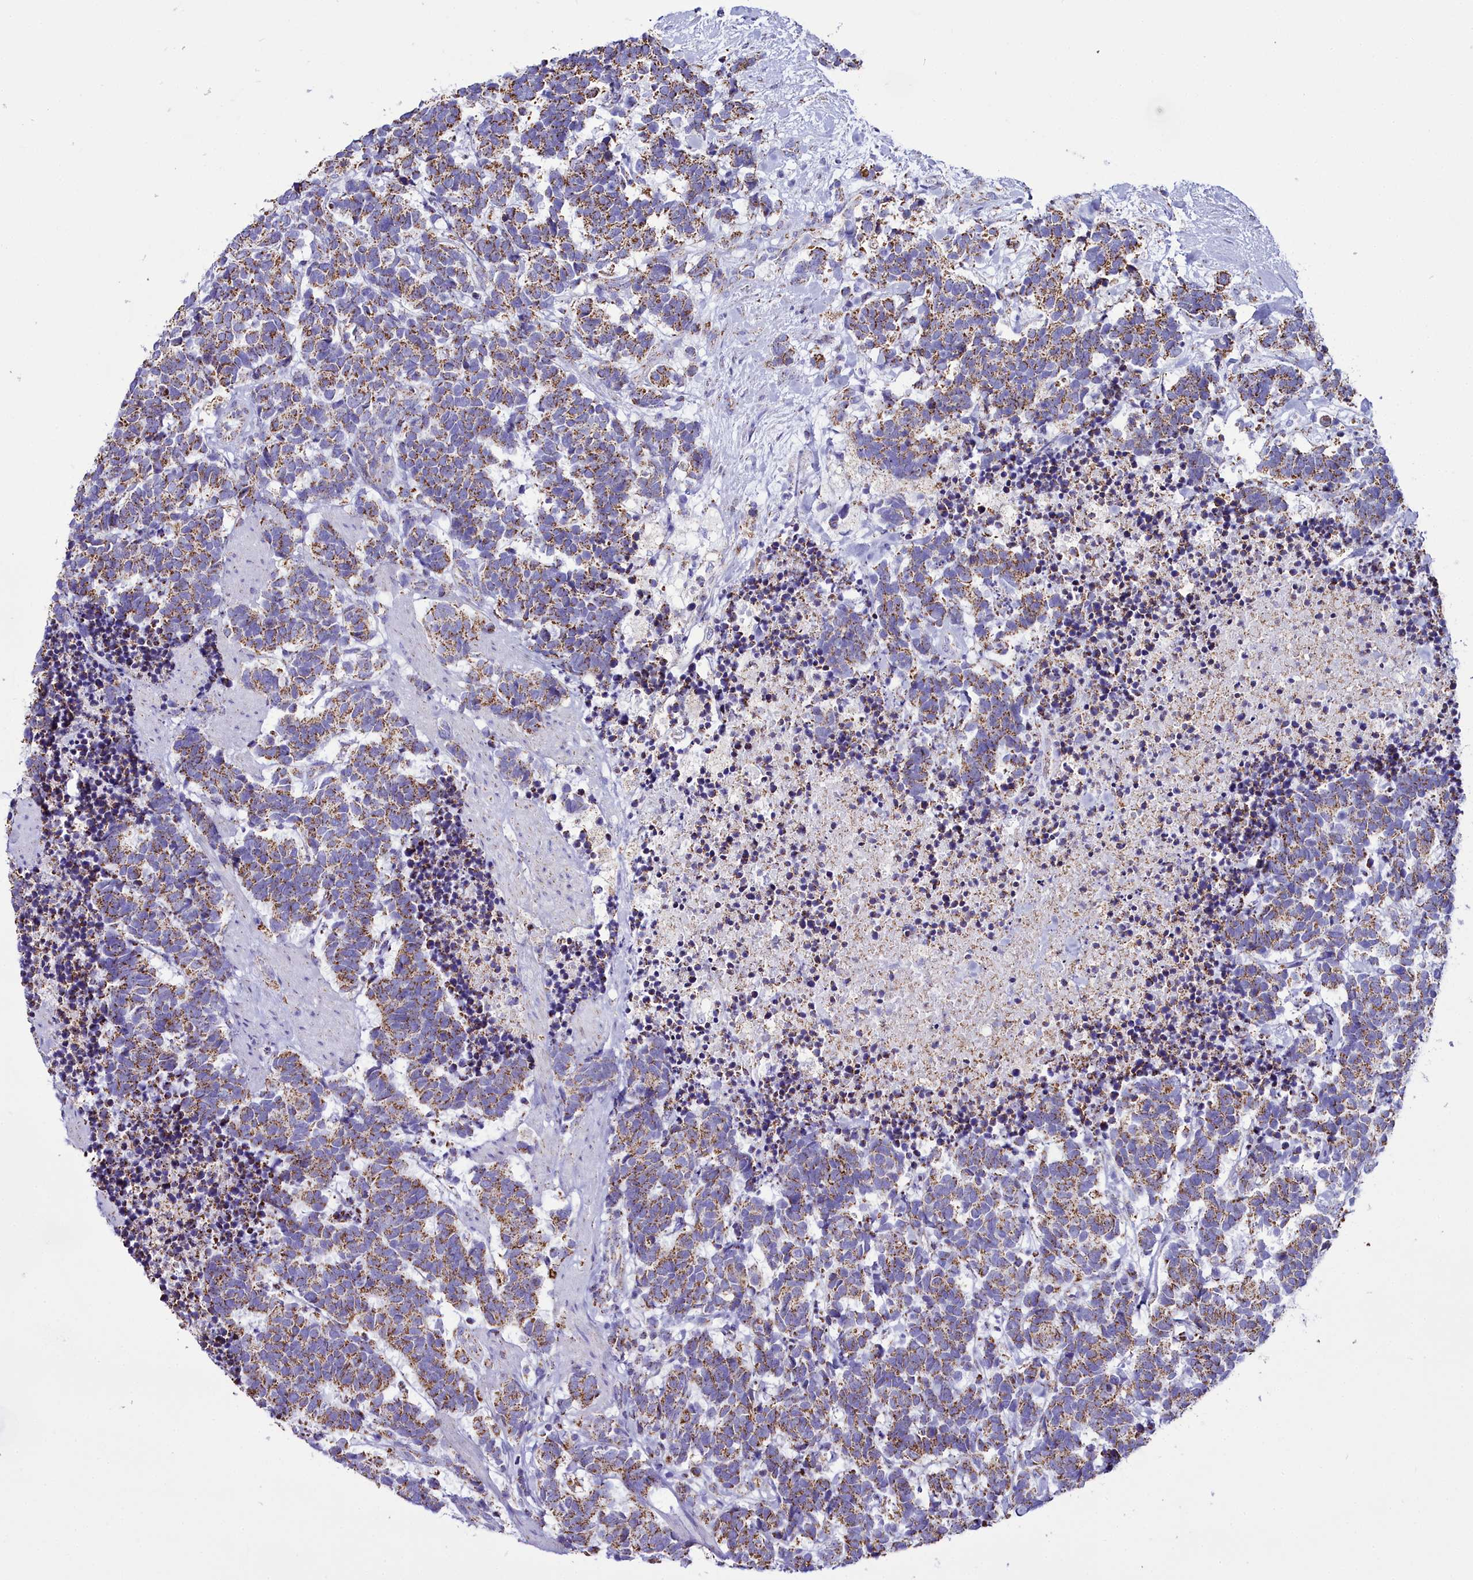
{"staining": {"intensity": "moderate", "quantity": ">75%", "location": "cytoplasmic/membranous"}, "tissue": "carcinoid", "cell_type": "Tumor cells", "image_type": "cancer", "snomed": [{"axis": "morphology", "description": "Carcinoma, NOS"}, {"axis": "morphology", "description": "Carcinoid, malignant, NOS"}, {"axis": "topography", "description": "Prostate"}], "caption": "Tumor cells exhibit medium levels of moderate cytoplasmic/membranous expression in approximately >75% of cells in carcinoid.", "gene": "WDFY3", "patient": {"sex": "male", "age": 57}}